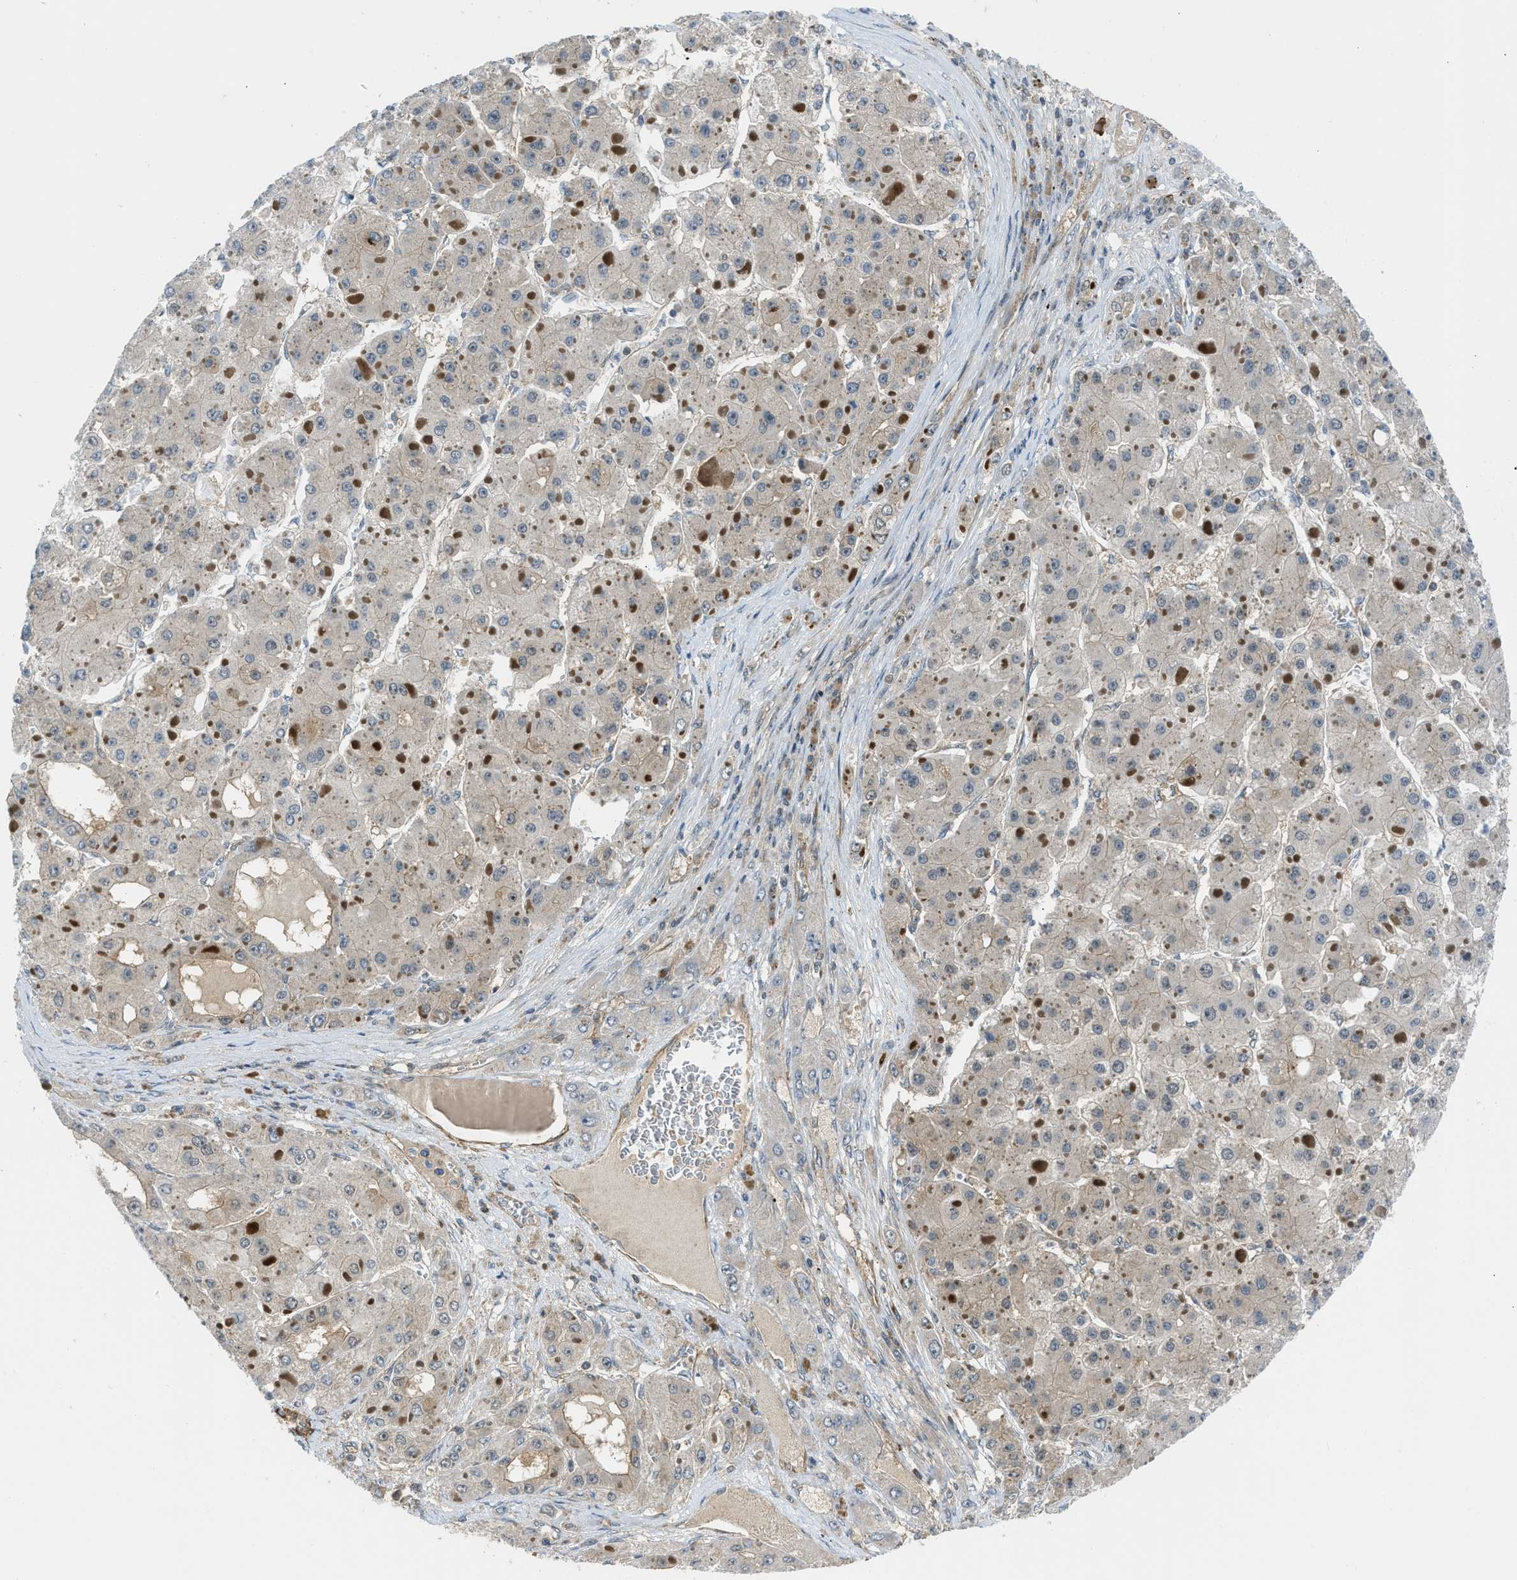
{"staining": {"intensity": "weak", "quantity": "<25%", "location": "cytoplasmic/membranous"}, "tissue": "liver cancer", "cell_type": "Tumor cells", "image_type": "cancer", "snomed": [{"axis": "morphology", "description": "Carcinoma, Hepatocellular, NOS"}, {"axis": "topography", "description": "Liver"}], "caption": "A high-resolution micrograph shows immunohistochemistry staining of hepatocellular carcinoma (liver), which shows no significant expression in tumor cells. (DAB (3,3'-diaminobenzidine) immunohistochemistry visualized using brightfield microscopy, high magnification).", "gene": "SESN2", "patient": {"sex": "female", "age": 73}}